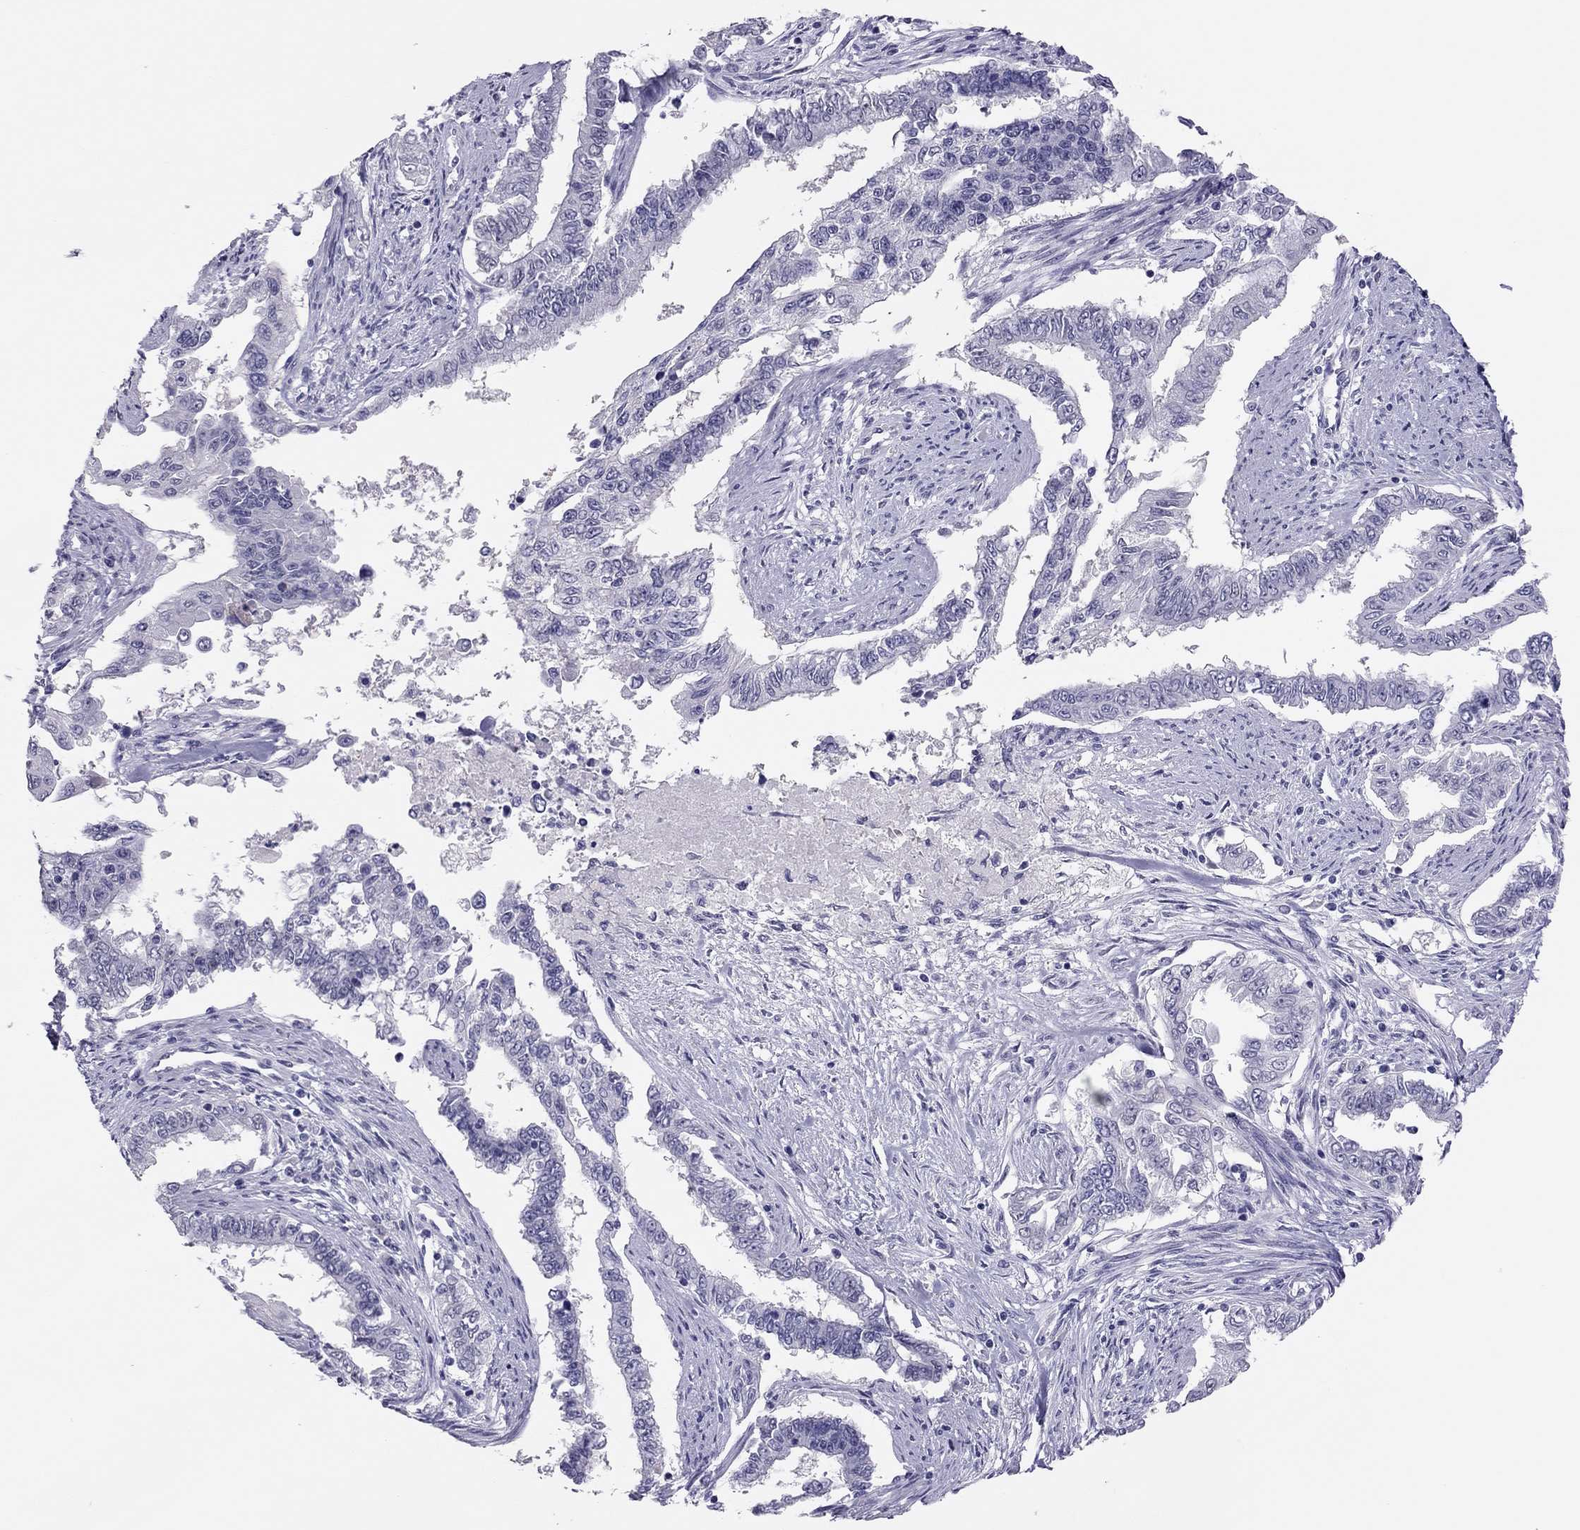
{"staining": {"intensity": "negative", "quantity": "none", "location": "none"}, "tissue": "endometrial cancer", "cell_type": "Tumor cells", "image_type": "cancer", "snomed": [{"axis": "morphology", "description": "Adenocarcinoma, NOS"}, {"axis": "topography", "description": "Uterus"}], "caption": "DAB (3,3'-diaminobenzidine) immunohistochemical staining of human endometrial cancer (adenocarcinoma) shows no significant staining in tumor cells.", "gene": "PHOX2A", "patient": {"sex": "female", "age": 59}}